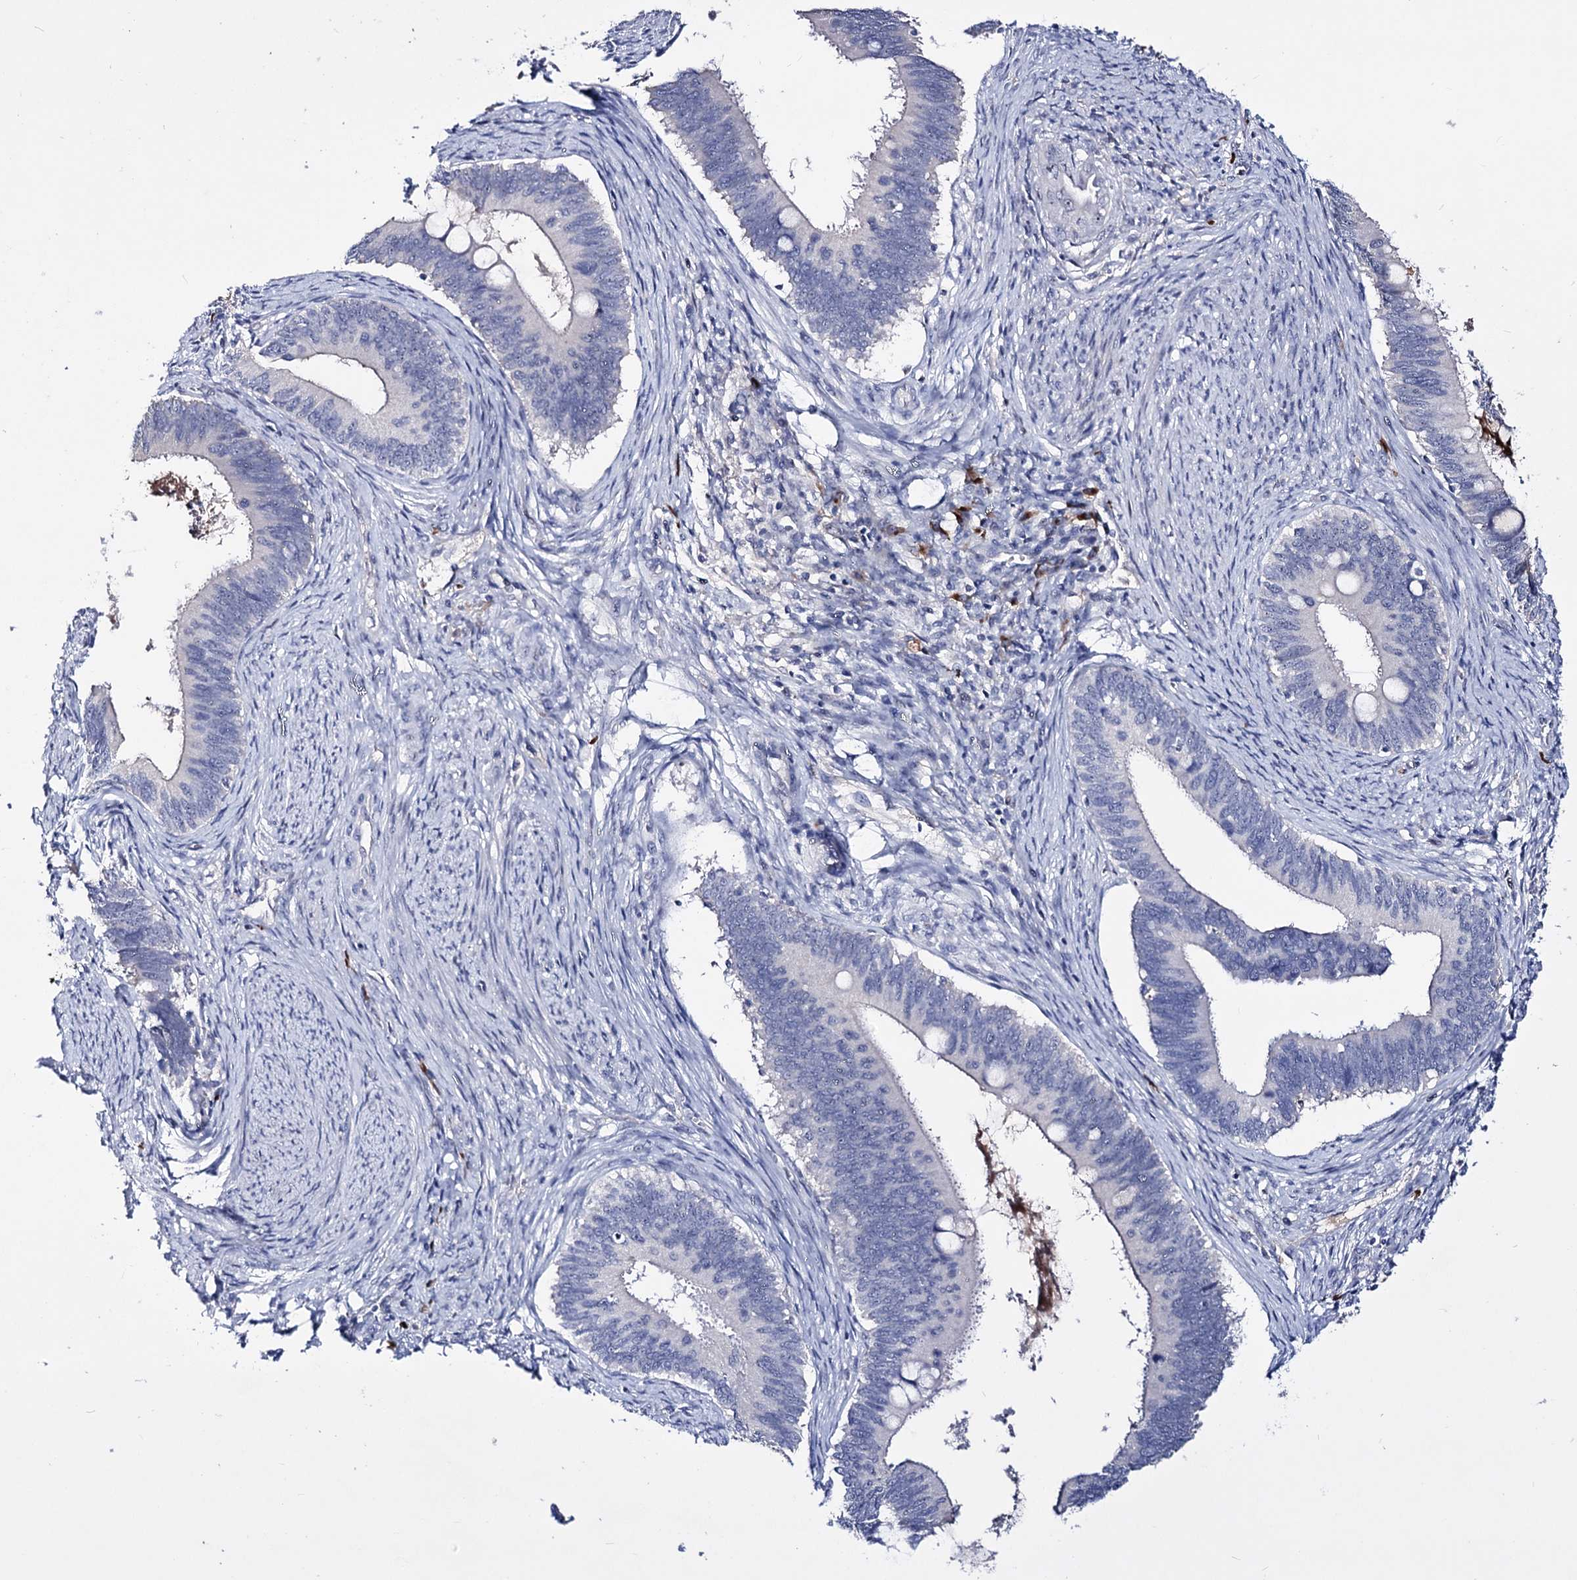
{"staining": {"intensity": "negative", "quantity": "none", "location": "none"}, "tissue": "cervical cancer", "cell_type": "Tumor cells", "image_type": "cancer", "snomed": [{"axis": "morphology", "description": "Adenocarcinoma, NOS"}, {"axis": "topography", "description": "Cervix"}], "caption": "IHC image of neoplastic tissue: adenocarcinoma (cervical) stained with DAB (3,3'-diaminobenzidine) exhibits no significant protein positivity in tumor cells.", "gene": "PCGF5", "patient": {"sex": "female", "age": 42}}